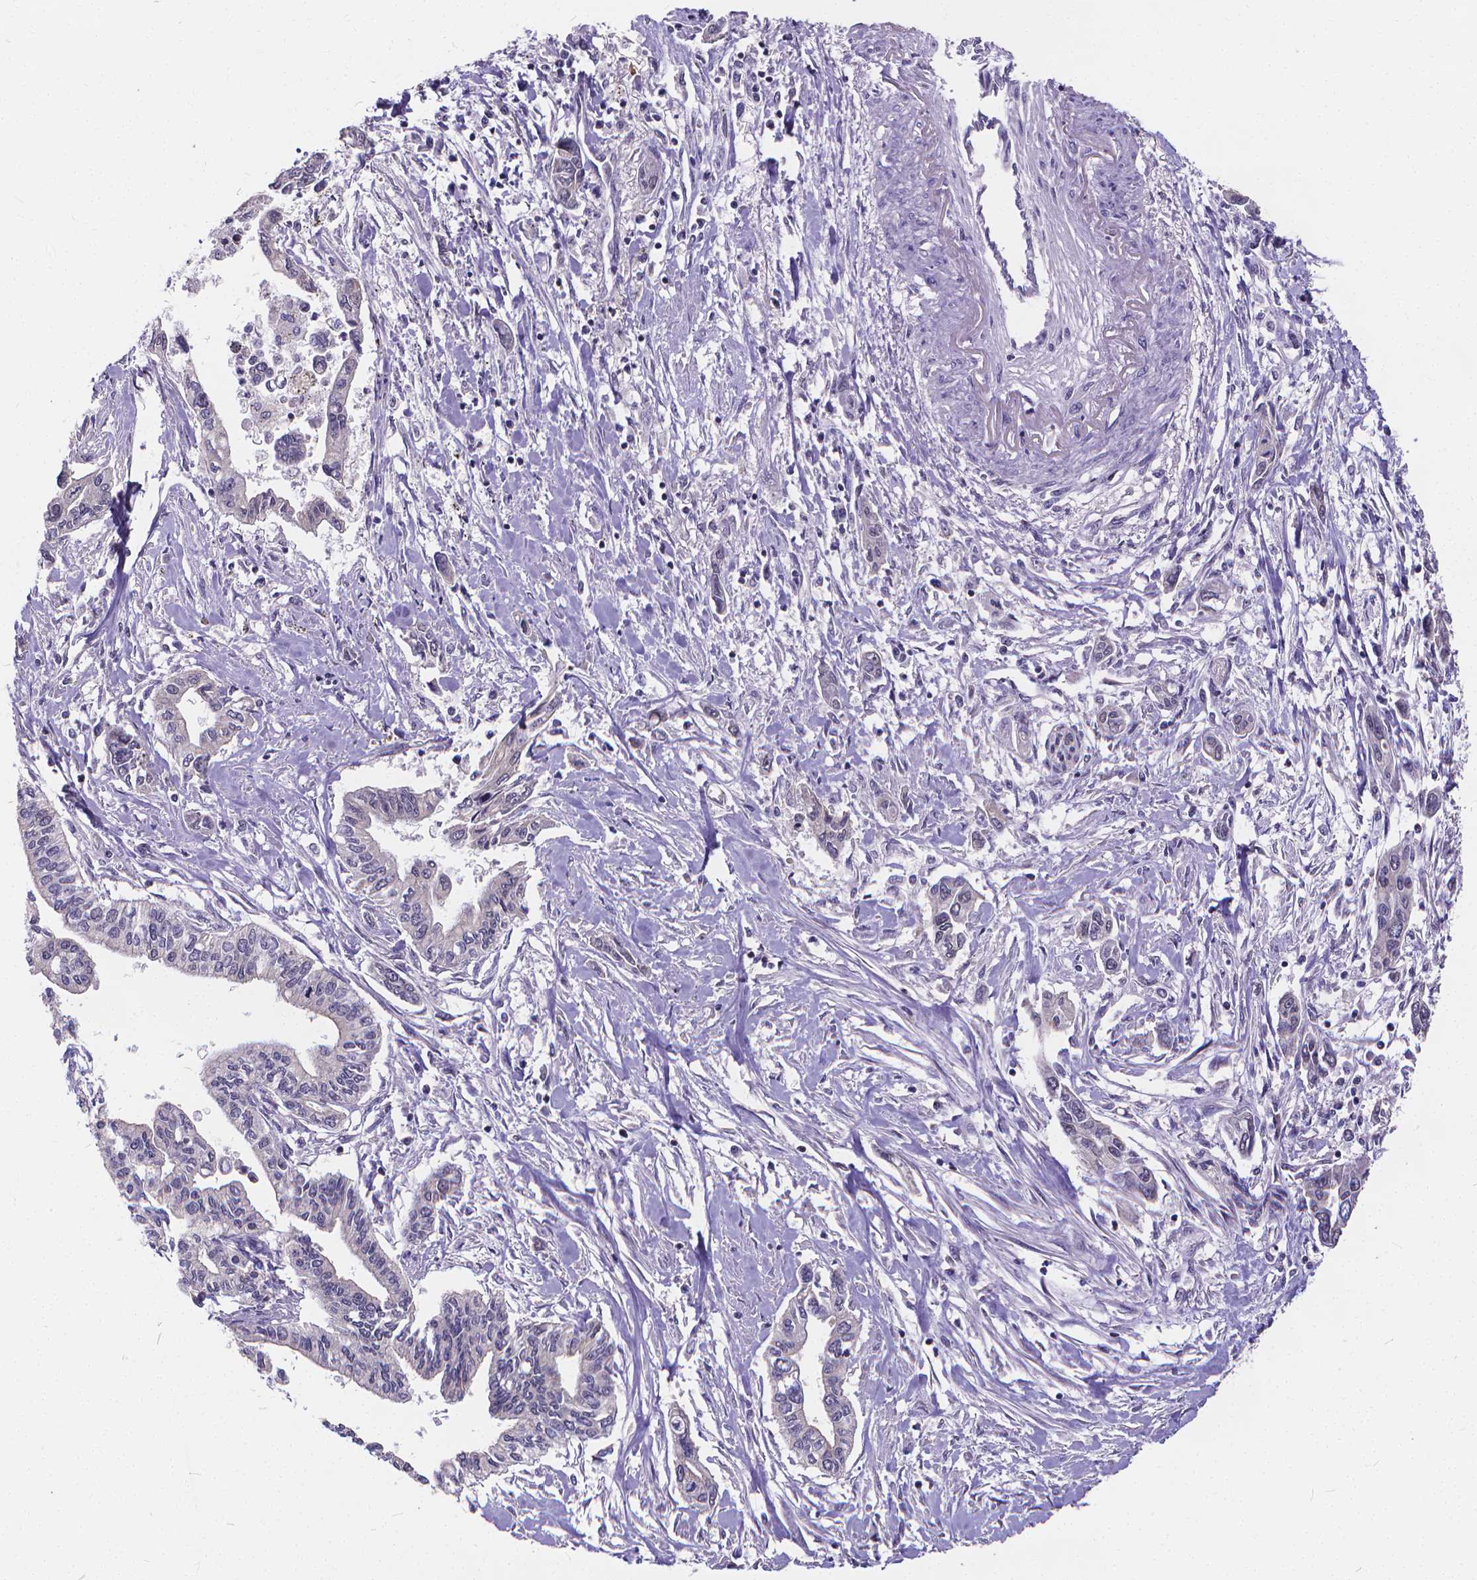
{"staining": {"intensity": "negative", "quantity": "none", "location": "none"}, "tissue": "pancreatic cancer", "cell_type": "Tumor cells", "image_type": "cancer", "snomed": [{"axis": "morphology", "description": "Adenocarcinoma, NOS"}, {"axis": "topography", "description": "Pancreas"}], "caption": "Human adenocarcinoma (pancreatic) stained for a protein using immunohistochemistry (IHC) demonstrates no staining in tumor cells.", "gene": "GLRB", "patient": {"sex": "male", "age": 60}}